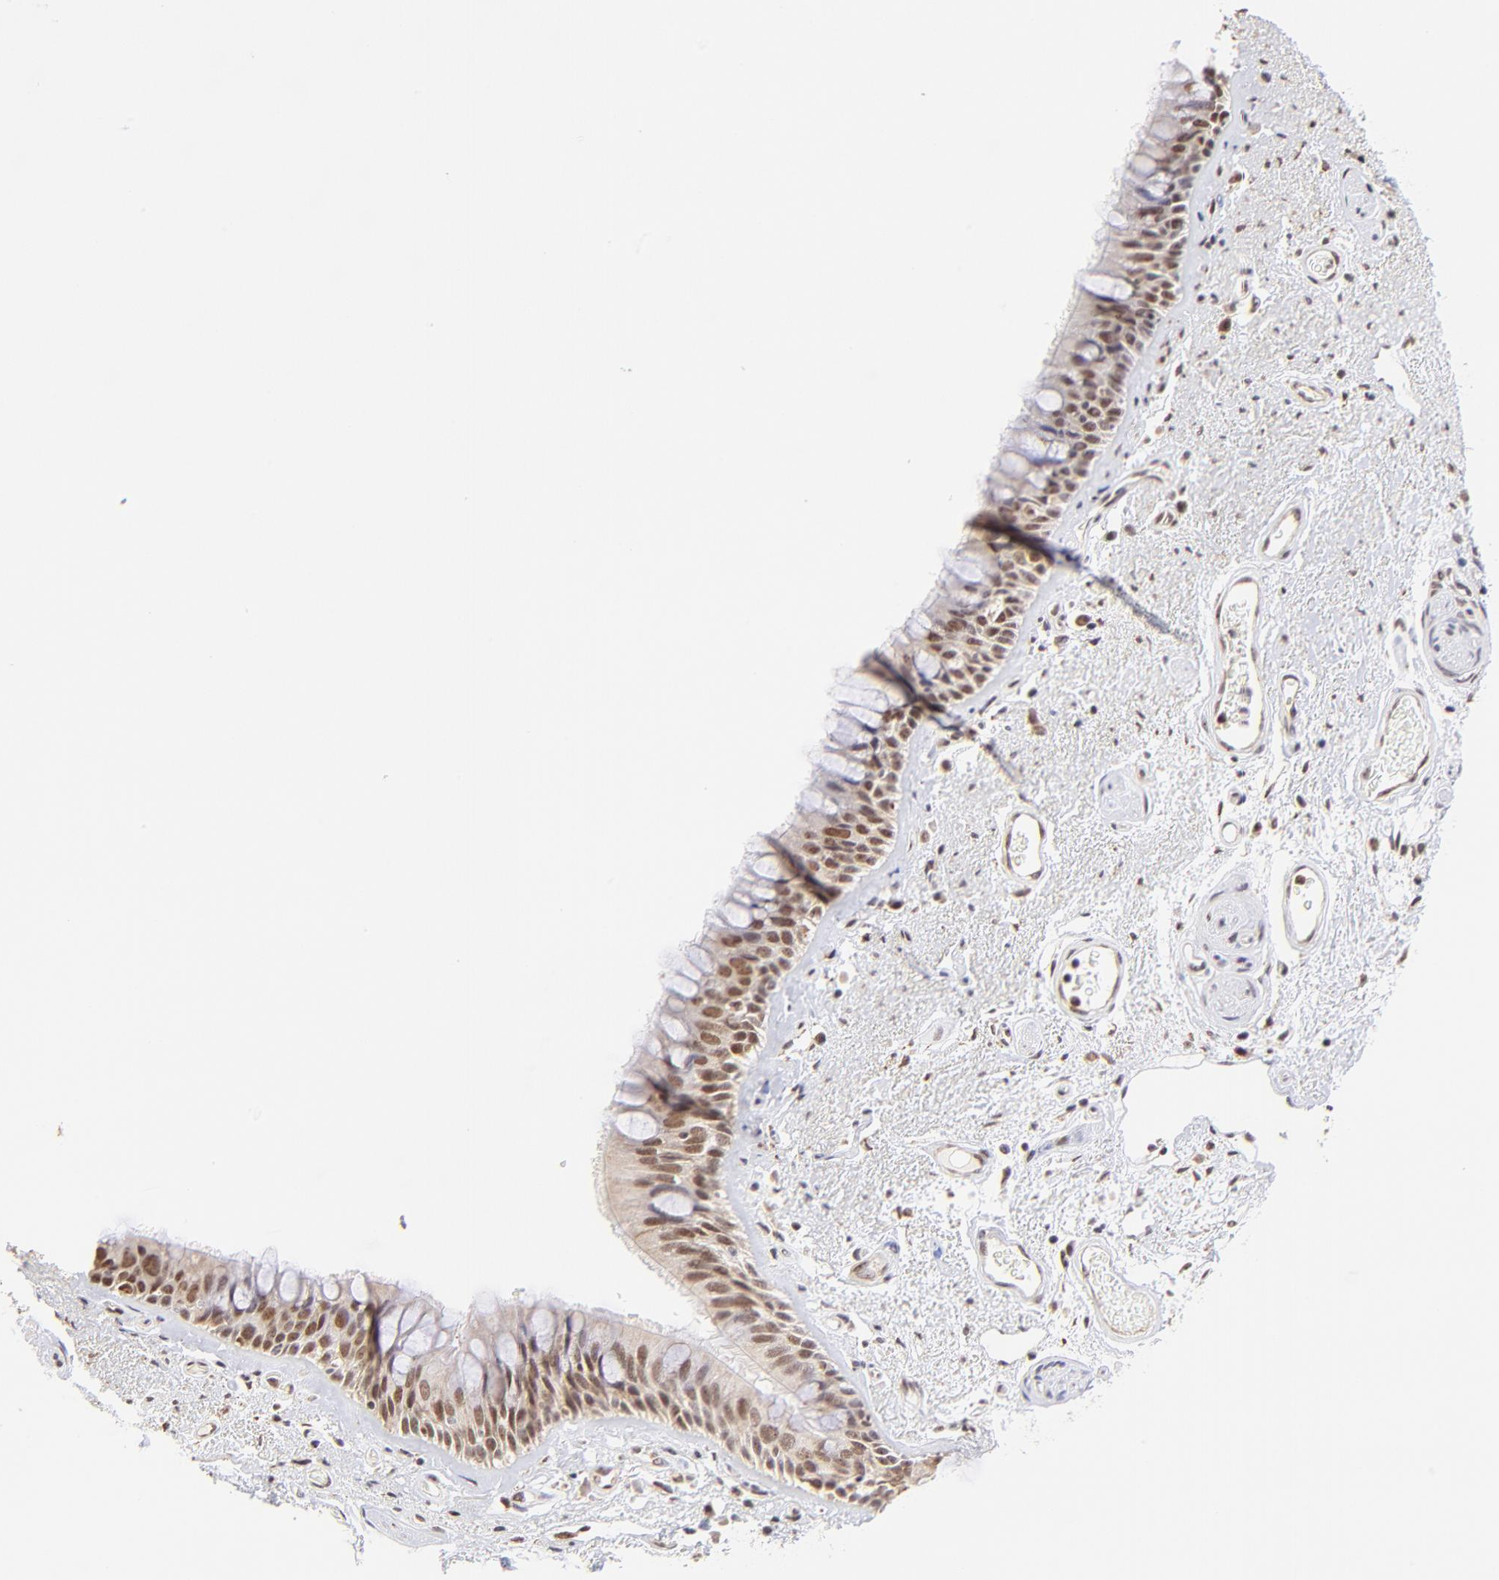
{"staining": {"intensity": "weak", "quantity": ">75%", "location": "nuclear"}, "tissue": "bronchus", "cell_type": "Respiratory epithelial cells", "image_type": "normal", "snomed": [{"axis": "morphology", "description": "Normal tissue, NOS"}, {"axis": "morphology", "description": "Adenocarcinoma, NOS"}, {"axis": "topography", "description": "Bronchus"}, {"axis": "topography", "description": "Lung"}], "caption": "Approximately >75% of respiratory epithelial cells in unremarkable bronchus display weak nuclear protein expression as visualized by brown immunohistochemical staining.", "gene": "ZNF670", "patient": {"sex": "female", "age": 54}}